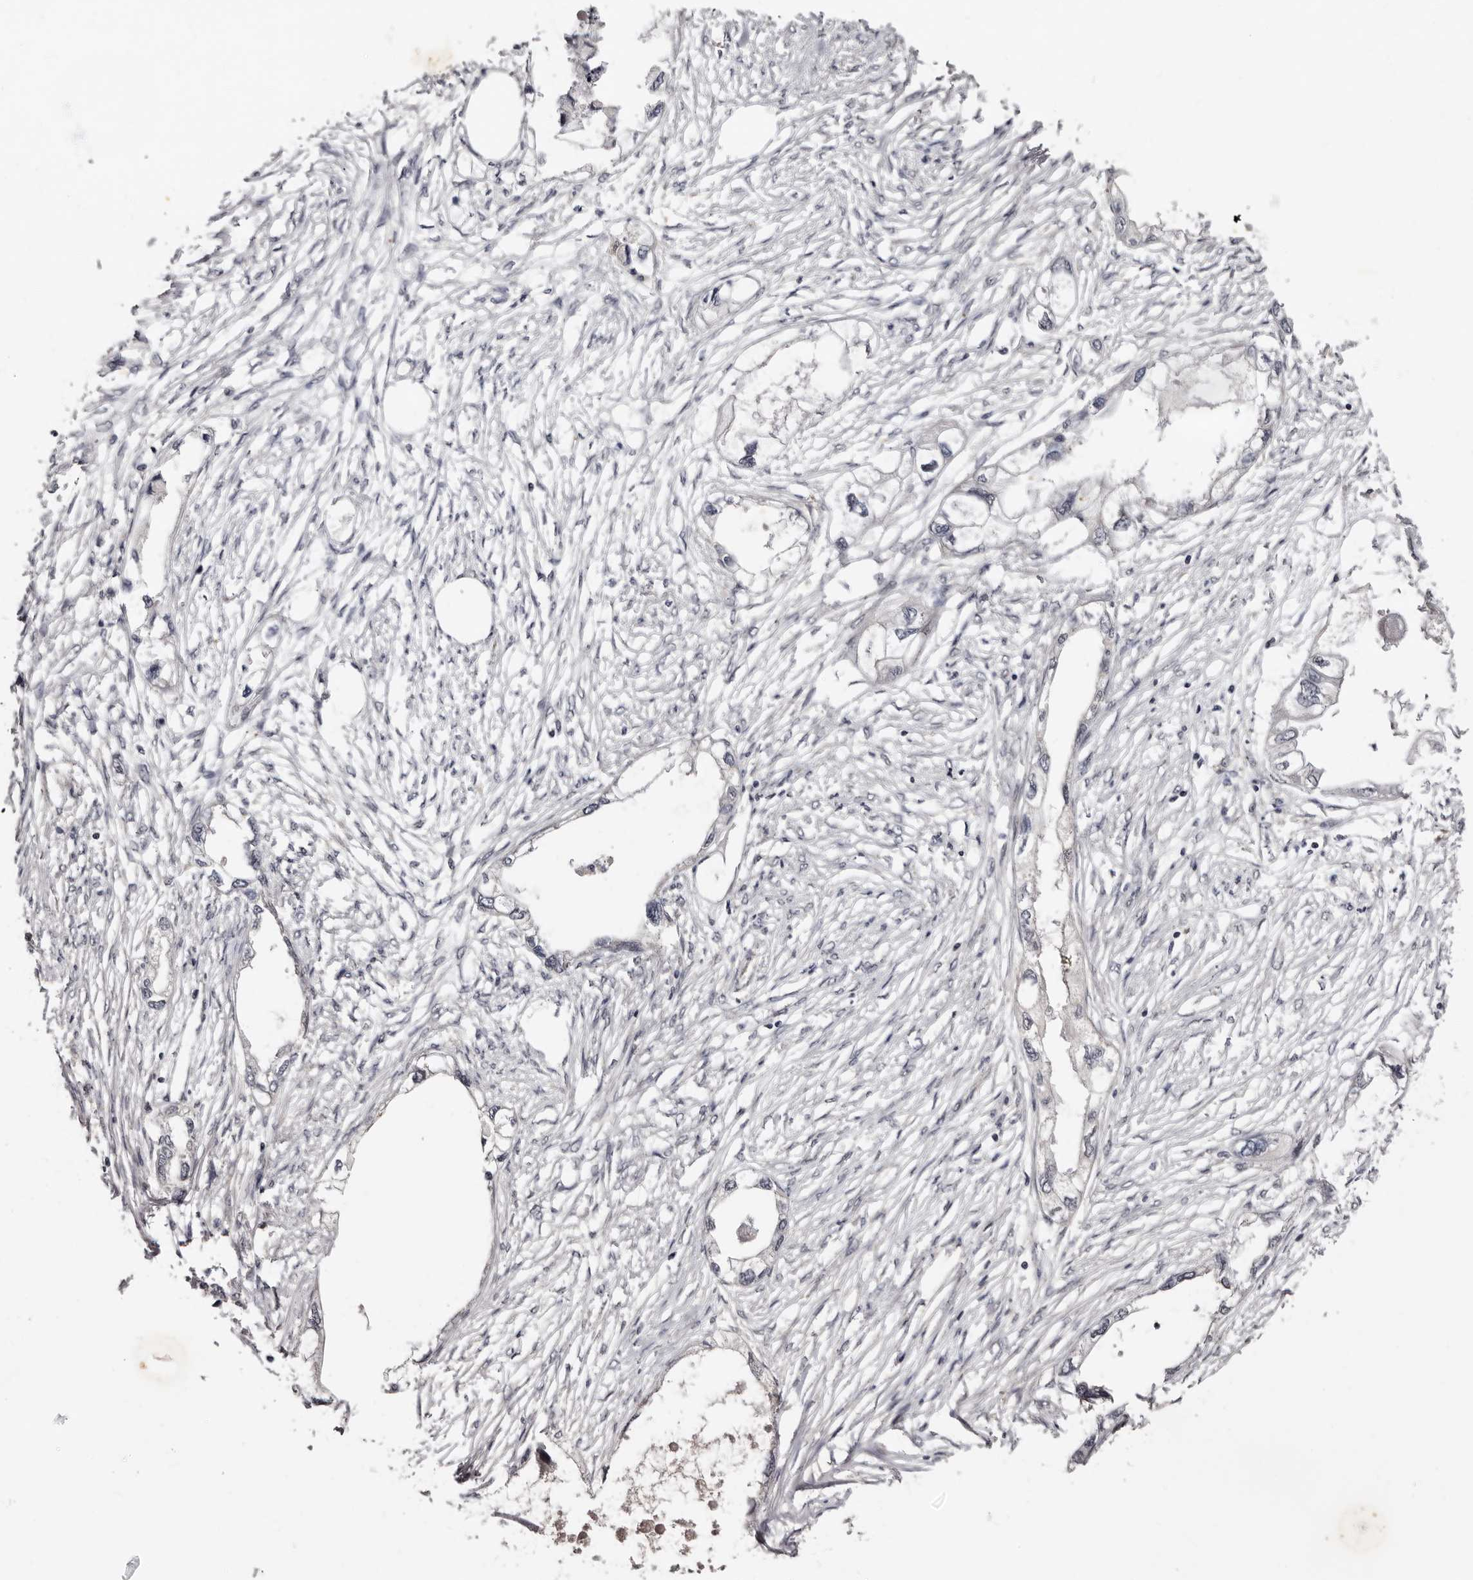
{"staining": {"intensity": "negative", "quantity": "none", "location": "none"}, "tissue": "endometrial cancer", "cell_type": "Tumor cells", "image_type": "cancer", "snomed": [{"axis": "morphology", "description": "Adenocarcinoma, NOS"}, {"axis": "morphology", "description": "Adenocarcinoma, metastatic, NOS"}, {"axis": "topography", "description": "Adipose tissue"}, {"axis": "topography", "description": "Endometrium"}], "caption": "DAB (3,3'-diaminobenzidine) immunohistochemical staining of adenocarcinoma (endometrial) demonstrates no significant staining in tumor cells. (Immunohistochemistry, brightfield microscopy, high magnification).", "gene": "TBC1D22B", "patient": {"sex": "female", "age": 67}}